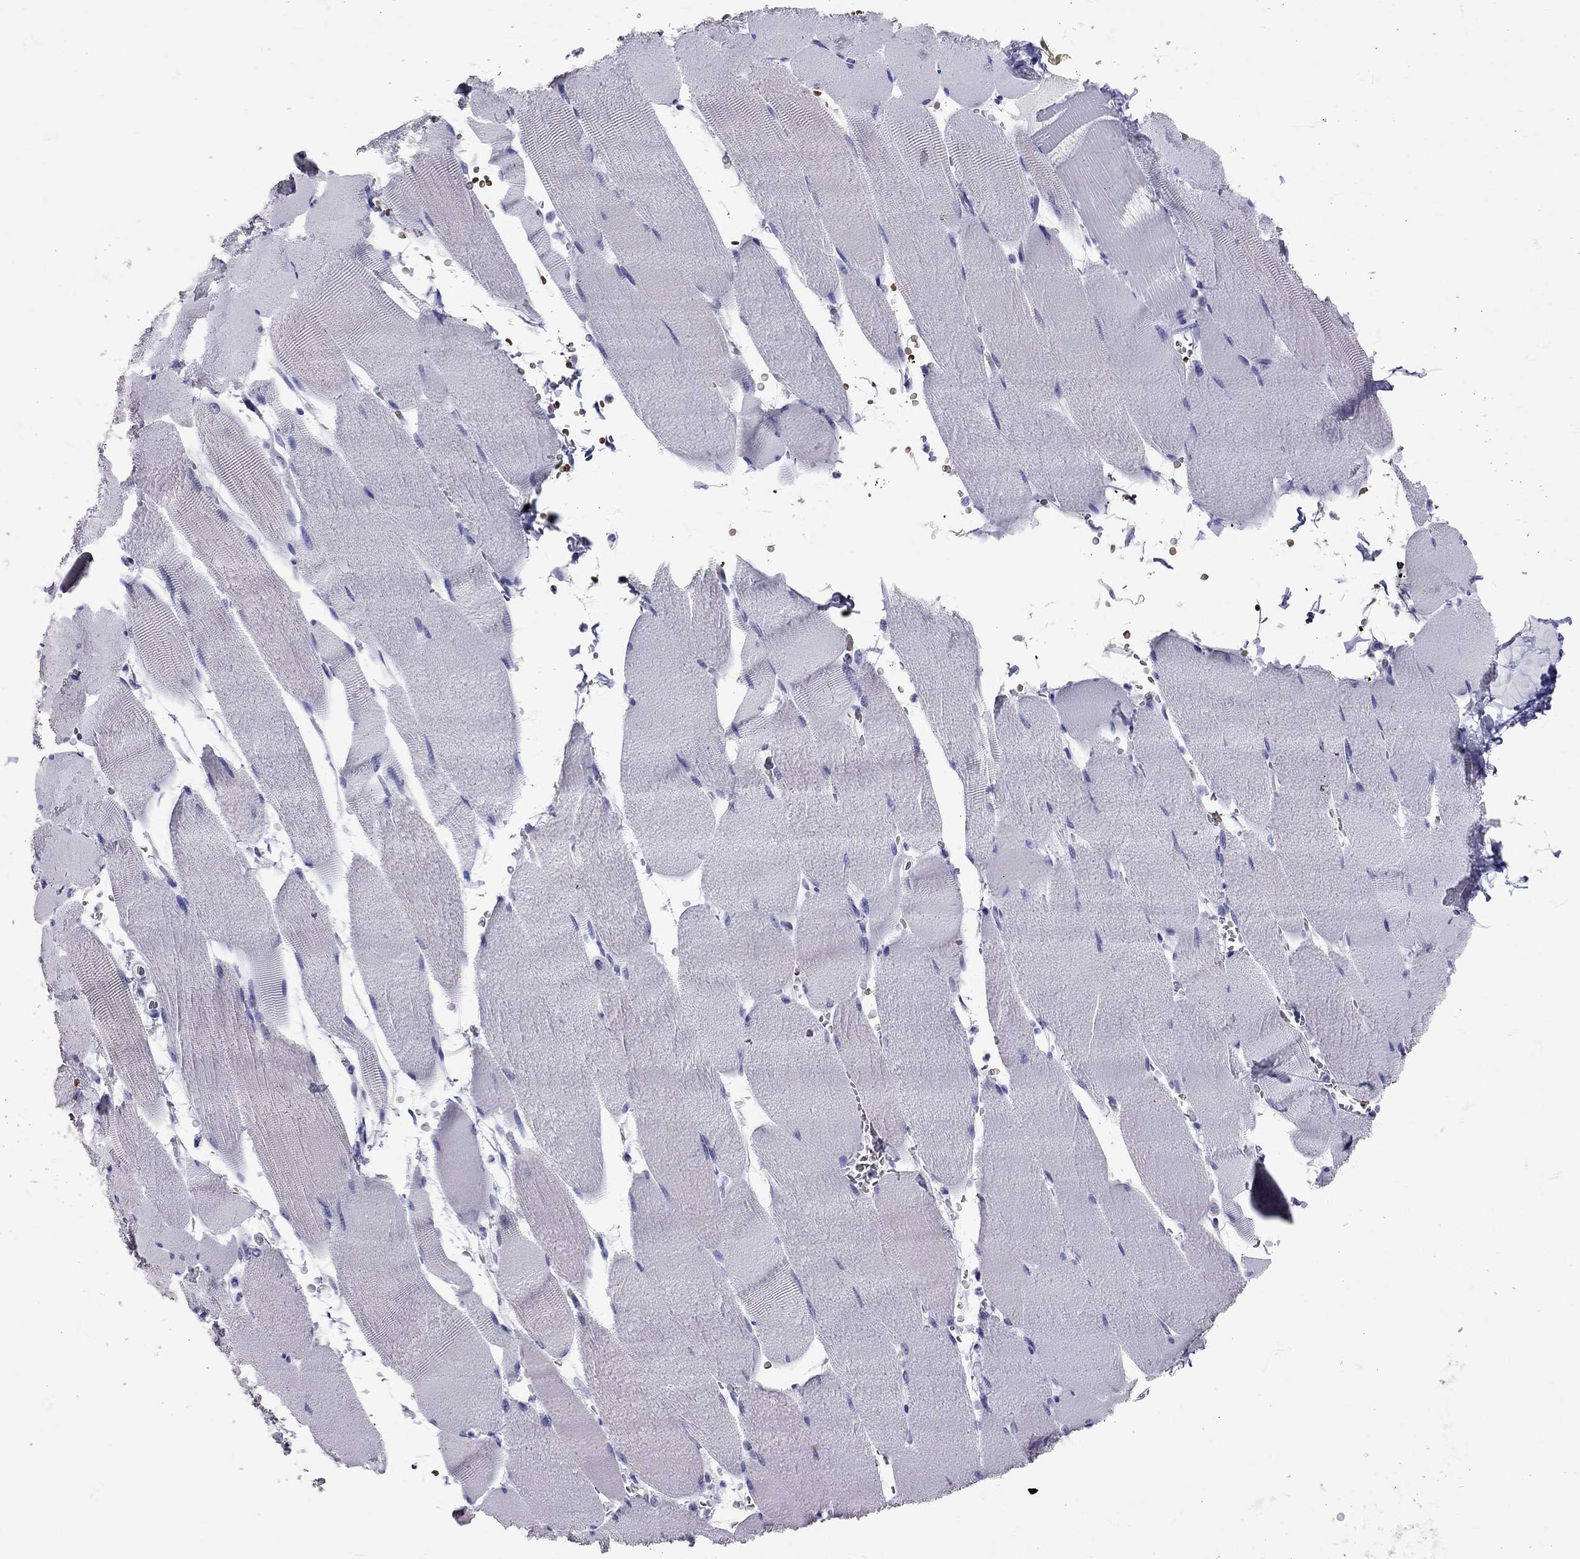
{"staining": {"intensity": "negative", "quantity": "none", "location": "none"}, "tissue": "skeletal muscle", "cell_type": "Myocytes", "image_type": "normal", "snomed": [{"axis": "morphology", "description": "Normal tissue, NOS"}, {"axis": "topography", "description": "Skeletal muscle"}], "caption": "Immunohistochemical staining of normal human skeletal muscle exhibits no significant expression in myocytes. Nuclei are stained in blue.", "gene": "TBR1", "patient": {"sex": "male", "age": 56}}